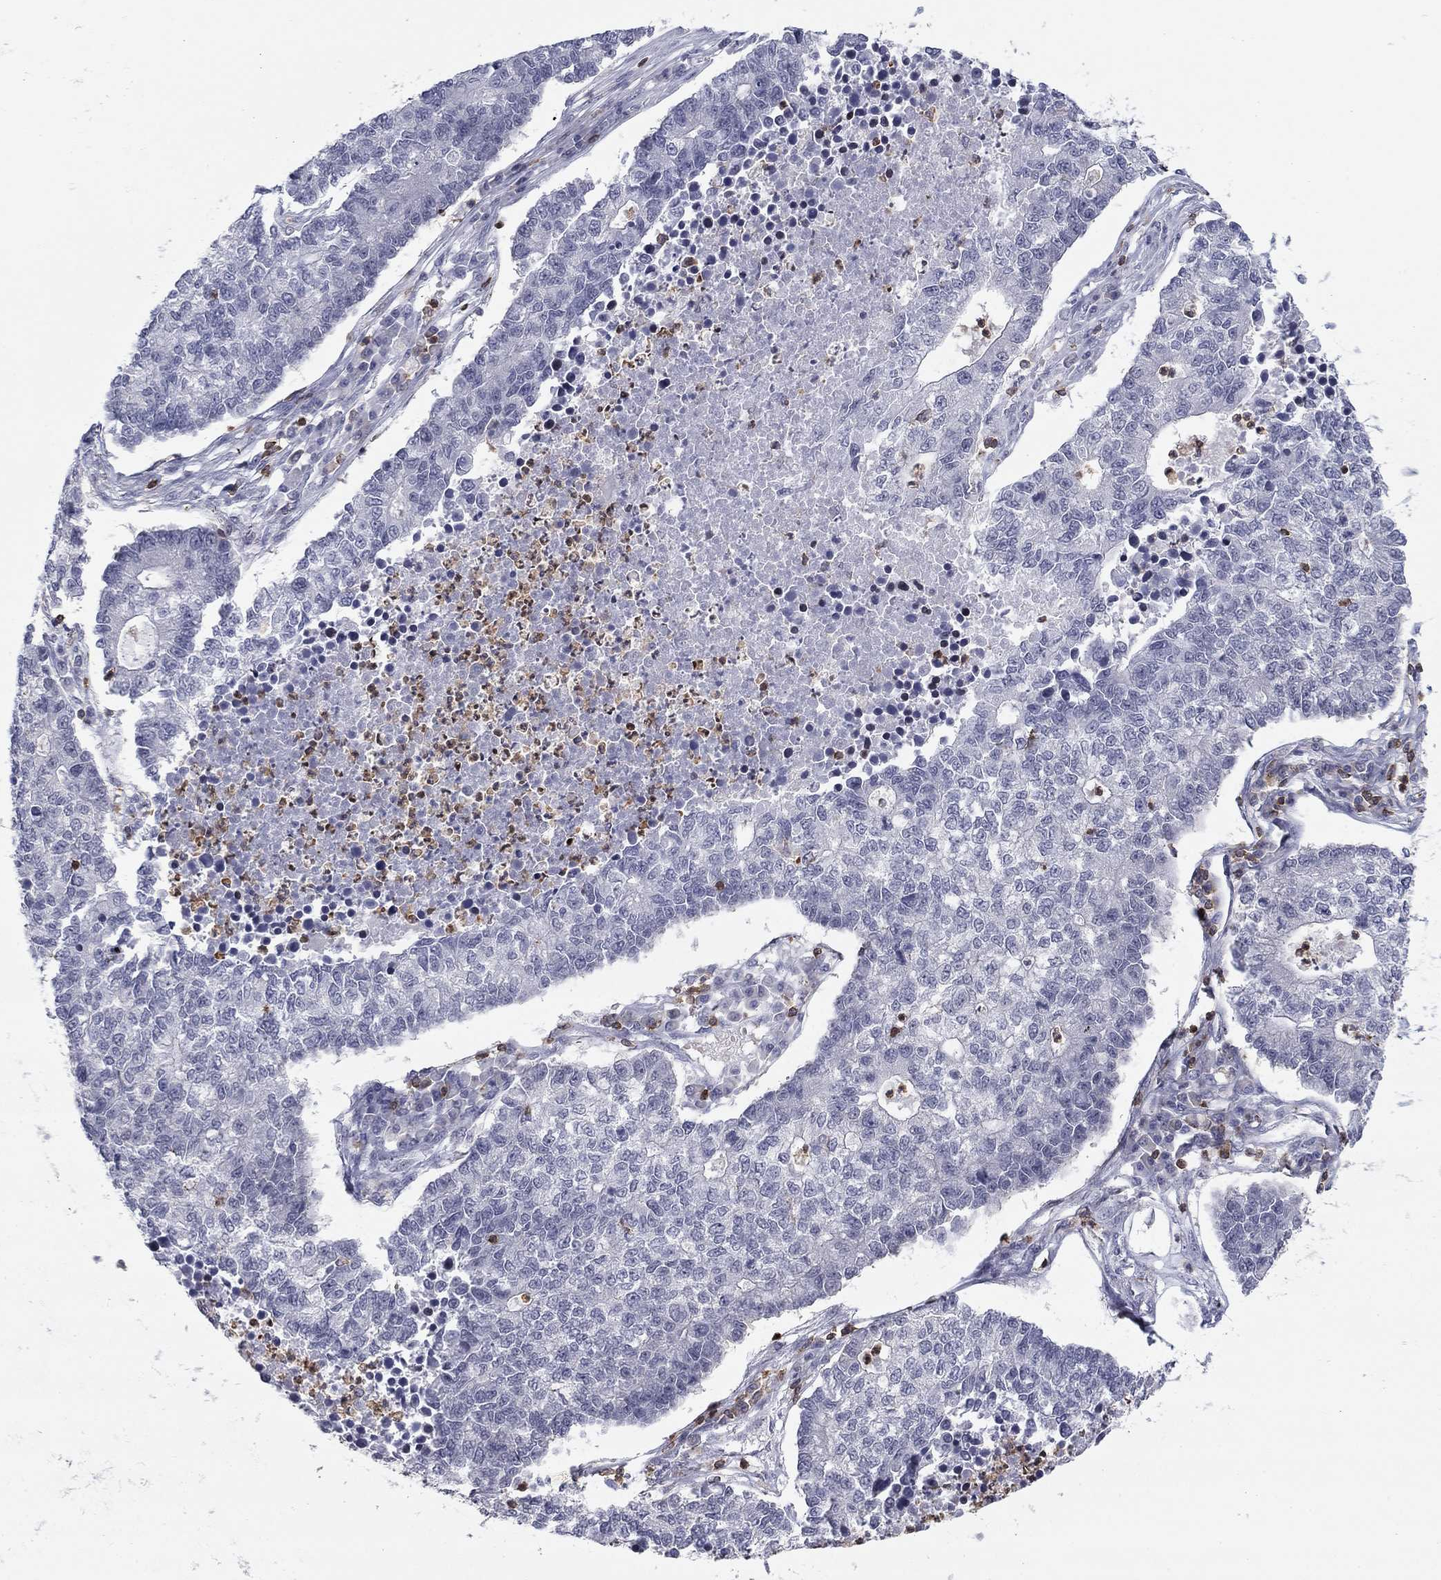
{"staining": {"intensity": "negative", "quantity": "none", "location": "none"}, "tissue": "lung cancer", "cell_type": "Tumor cells", "image_type": "cancer", "snomed": [{"axis": "morphology", "description": "Adenocarcinoma, NOS"}, {"axis": "topography", "description": "Lung"}], "caption": "This is an immunohistochemistry image of human lung adenocarcinoma. There is no positivity in tumor cells.", "gene": "ARHGAP27", "patient": {"sex": "male", "age": 57}}